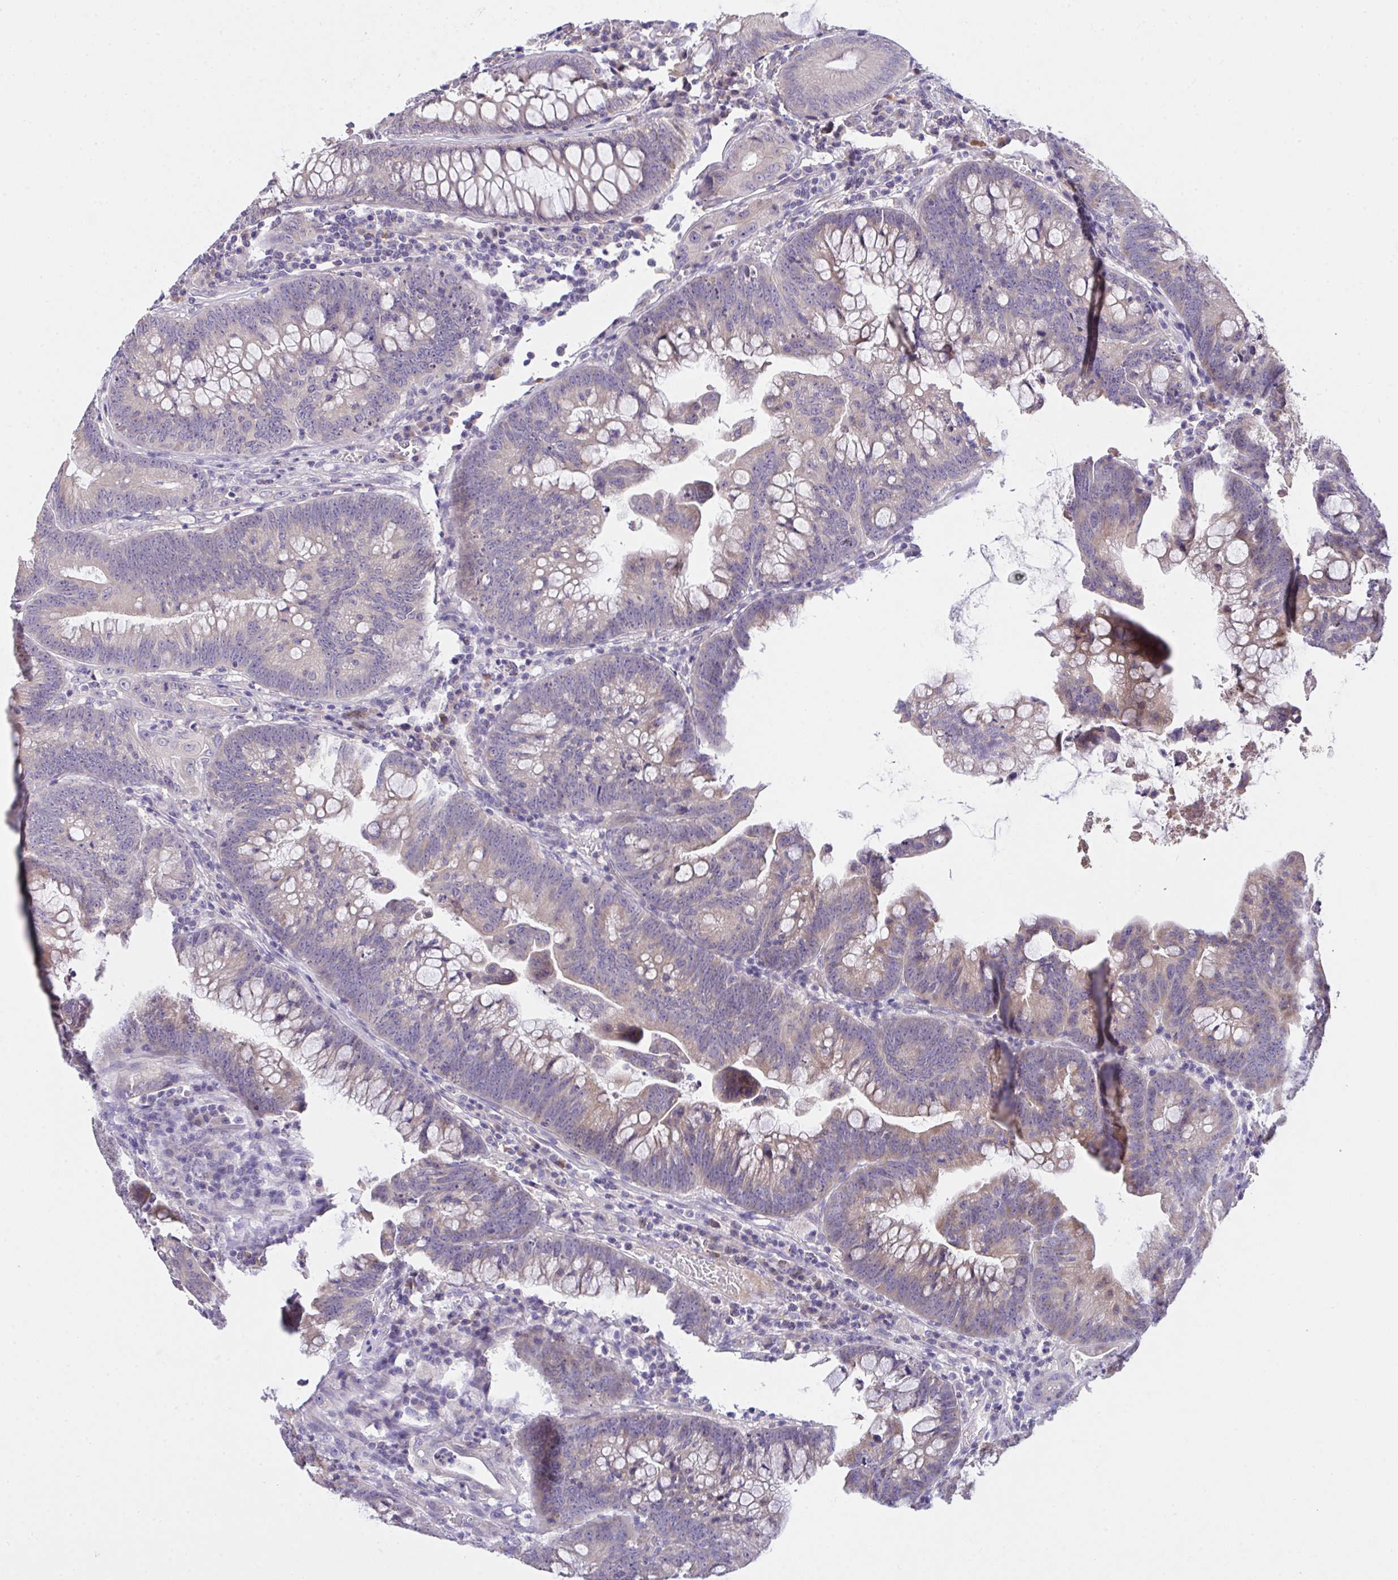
{"staining": {"intensity": "weak", "quantity": "25%-75%", "location": "cytoplasmic/membranous"}, "tissue": "colorectal cancer", "cell_type": "Tumor cells", "image_type": "cancer", "snomed": [{"axis": "morphology", "description": "Adenocarcinoma, NOS"}, {"axis": "topography", "description": "Colon"}], "caption": "Colorectal adenocarcinoma stained with IHC displays weak cytoplasmic/membranous expression in about 25%-75% of tumor cells. Using DAB (brown) and hematoxylin (blue) stains, captured at high magnification using brightfield microscopy.", "gene": "ZNF581", "patient": {"sex": "male", "age": 62}}